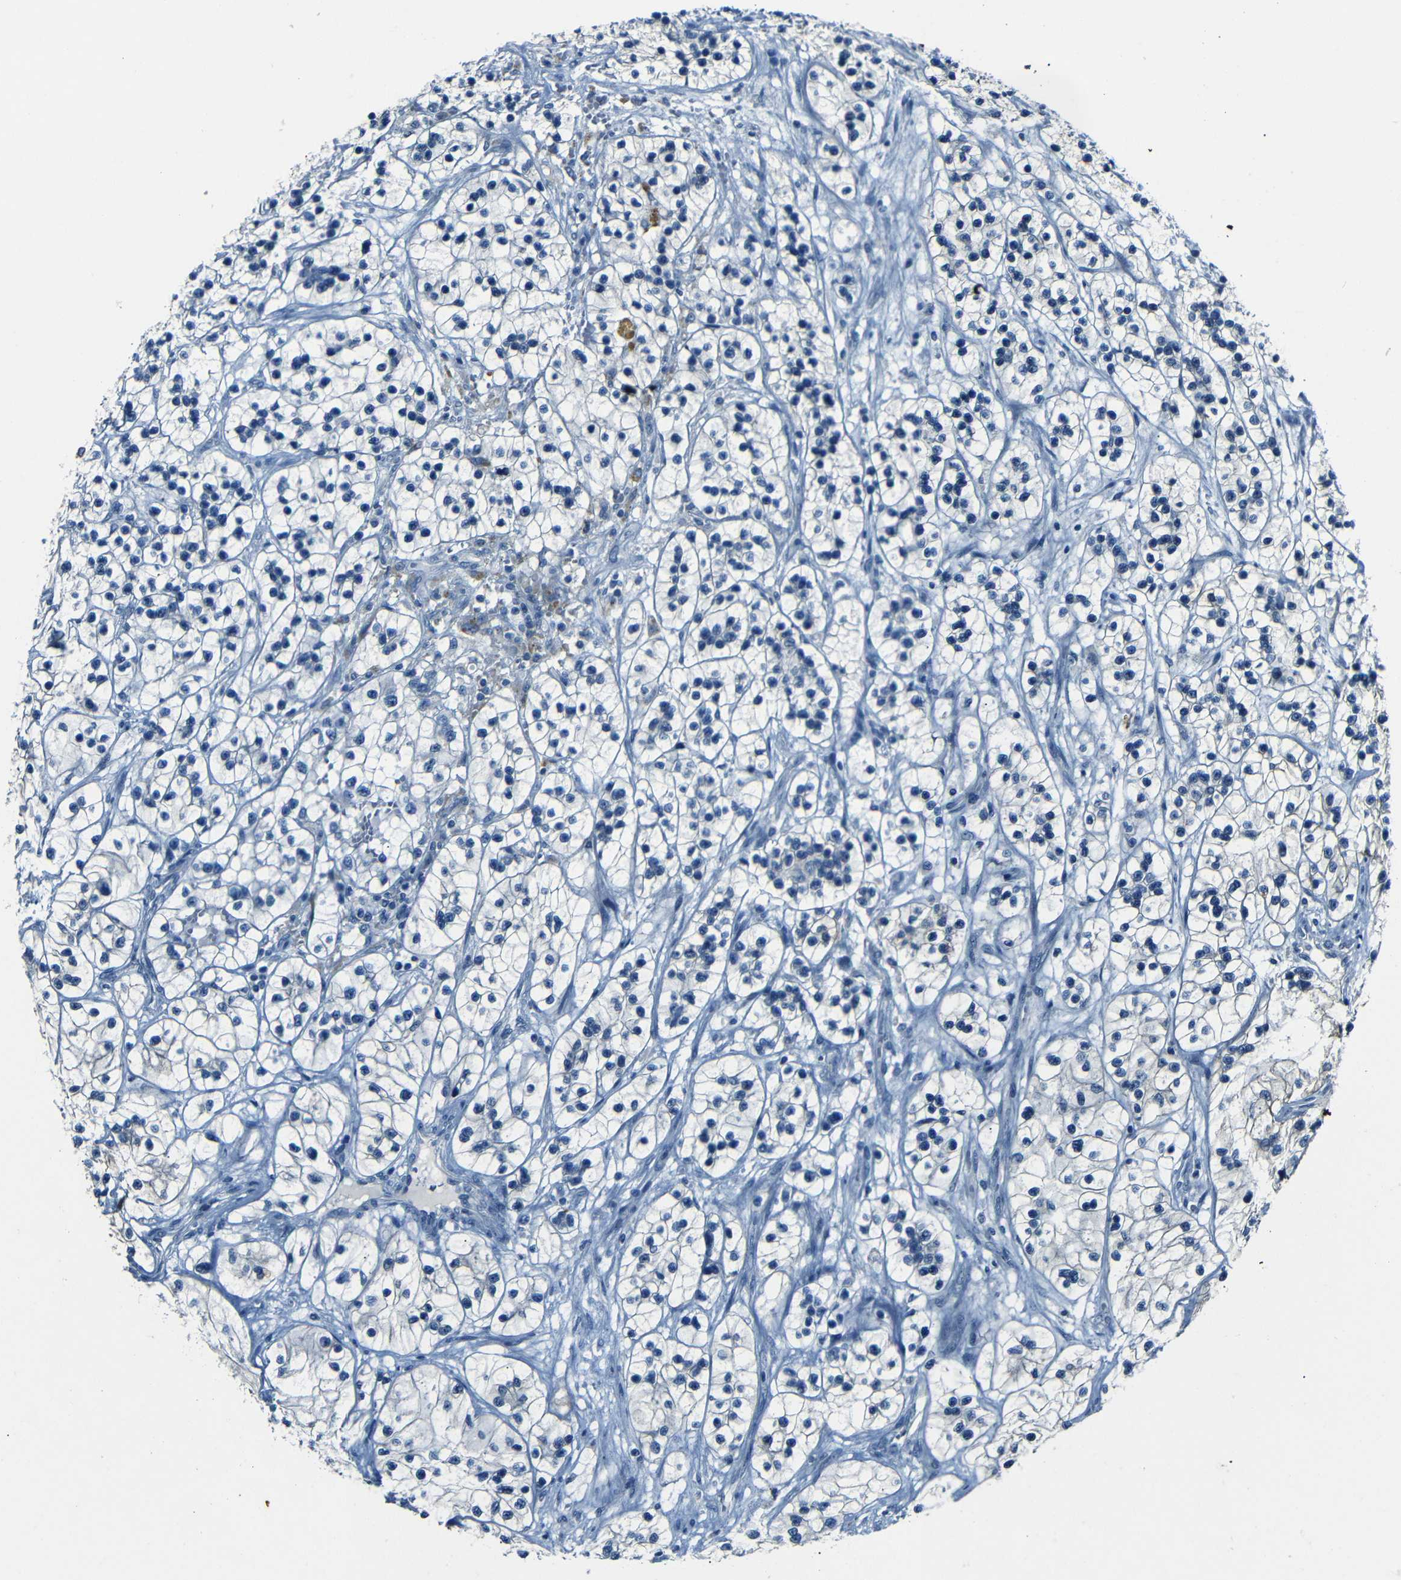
{"staining": {"intensity": "negative", "quantity": "none", "location": "none"}, "tissue": "renal cancer", "cell_type": "Tumor cells", "image_type": "cancer", "snomed": [{"axis": "morphology", "description": "Adenocarcinoma, NOS"}, {"axis": "topography", "description": "Kidney"}], "caption": "High magnification brightfield microscopy of renal cancer (adenocarcinoma) stained with DAB (brown) and counterstained with hematoxylin (blue): tumor cells show no significant positivity.", "gene": "ANK3", "patient": {"sex": "female", "age": 57}}